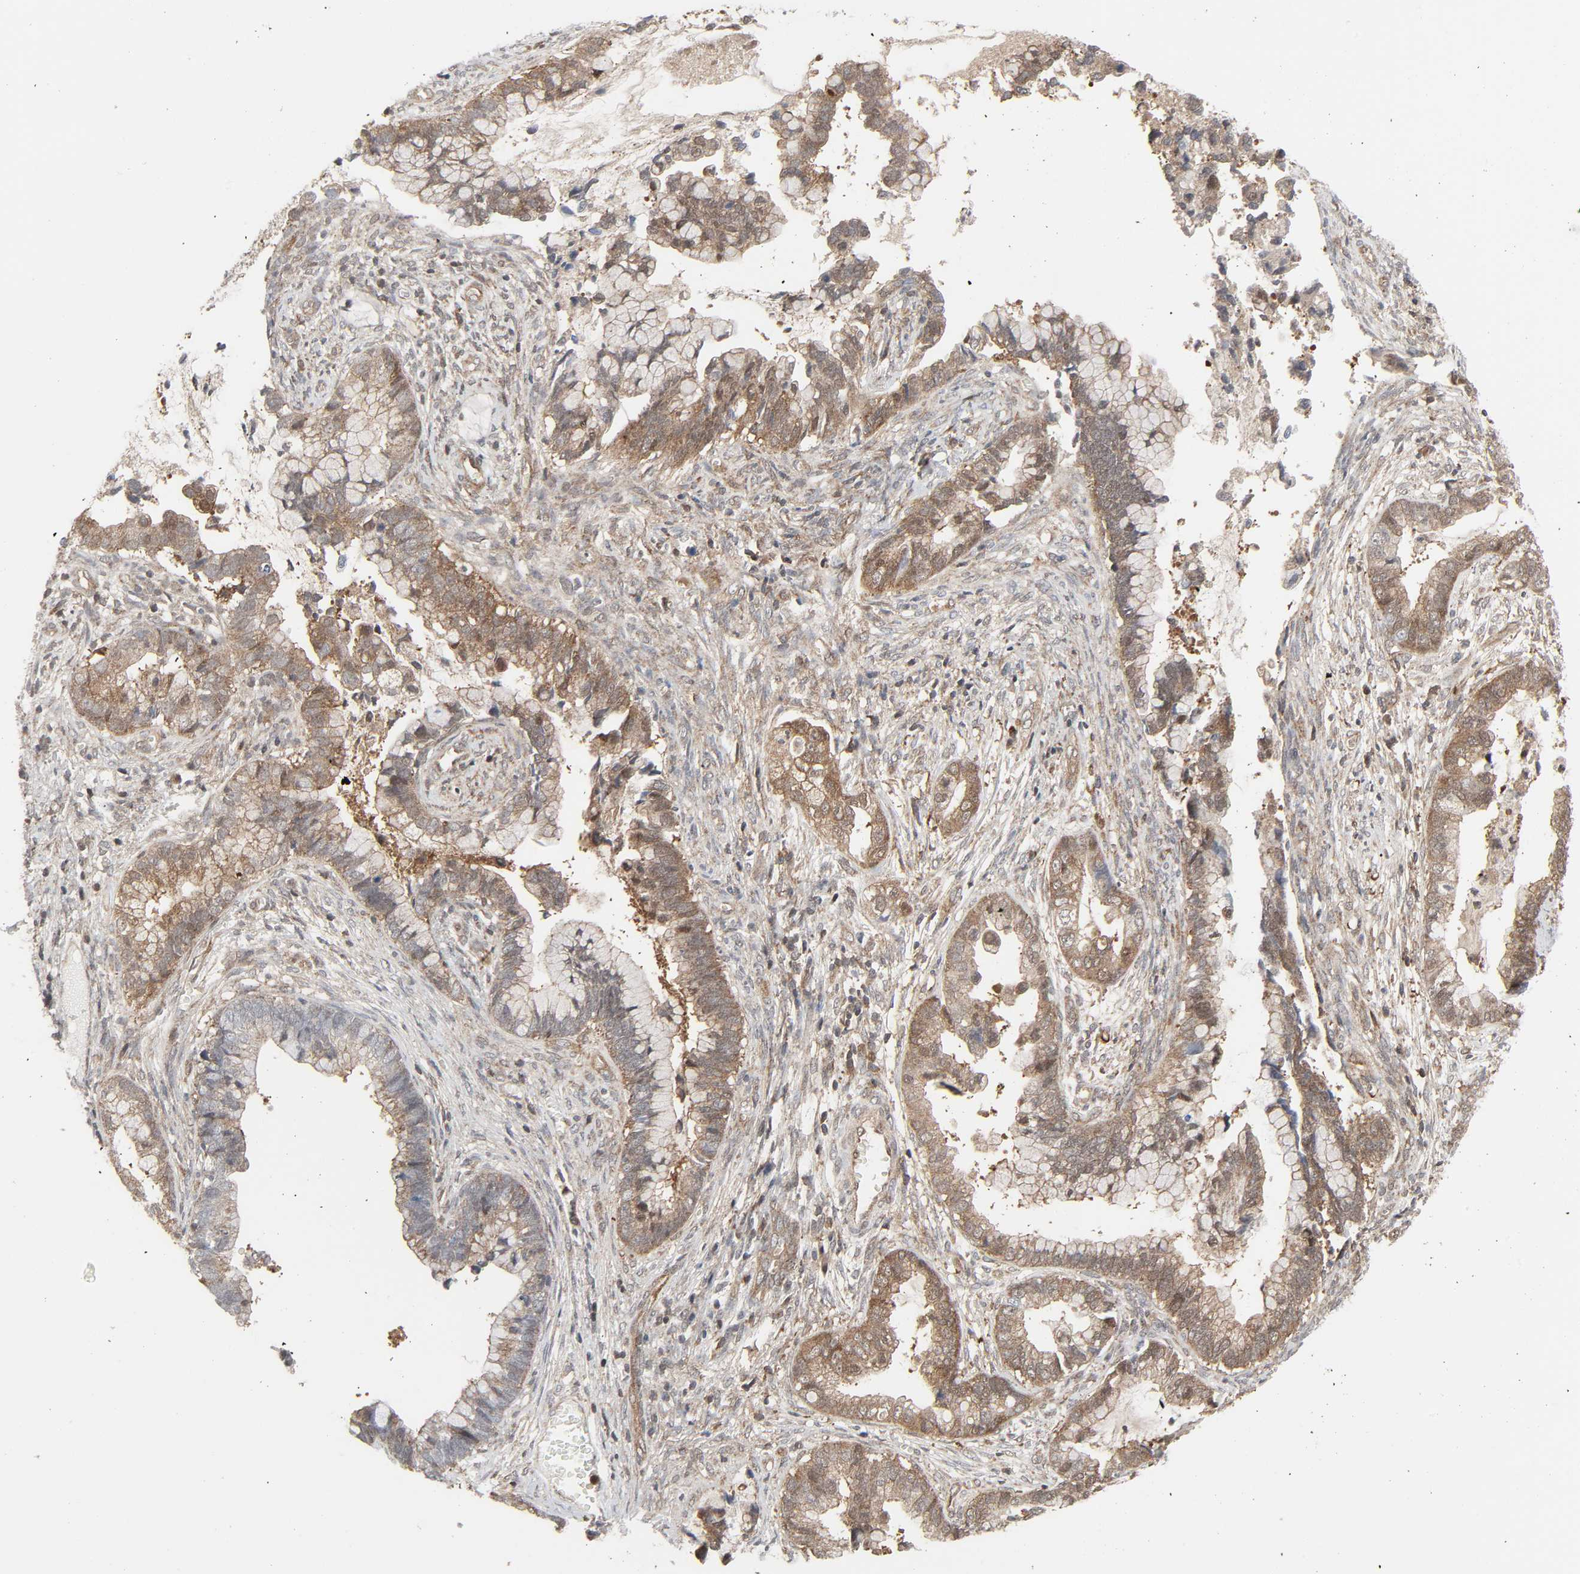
{"staining": {"intensity": "weak", "quantity": ">75%", "location": "cytoplasmic/membranous"}, "tissue": "cervical cancer", "cell_type": "Tumor cells", "image_type": "cancer", "snomed": [{"axis": "morphology", "description": "Adenocarcinoma, NOS"}, {"axis": "topography", "description": "Cervix"}], "caption": "A histopathology image of human cervical adenocarcinoma stained for a protein demonstrates weak cytoplasmic/membranous brown staining in tumor cells.", "gene": "GSK3A", "patient": {"sex": "female", "age": 44}}